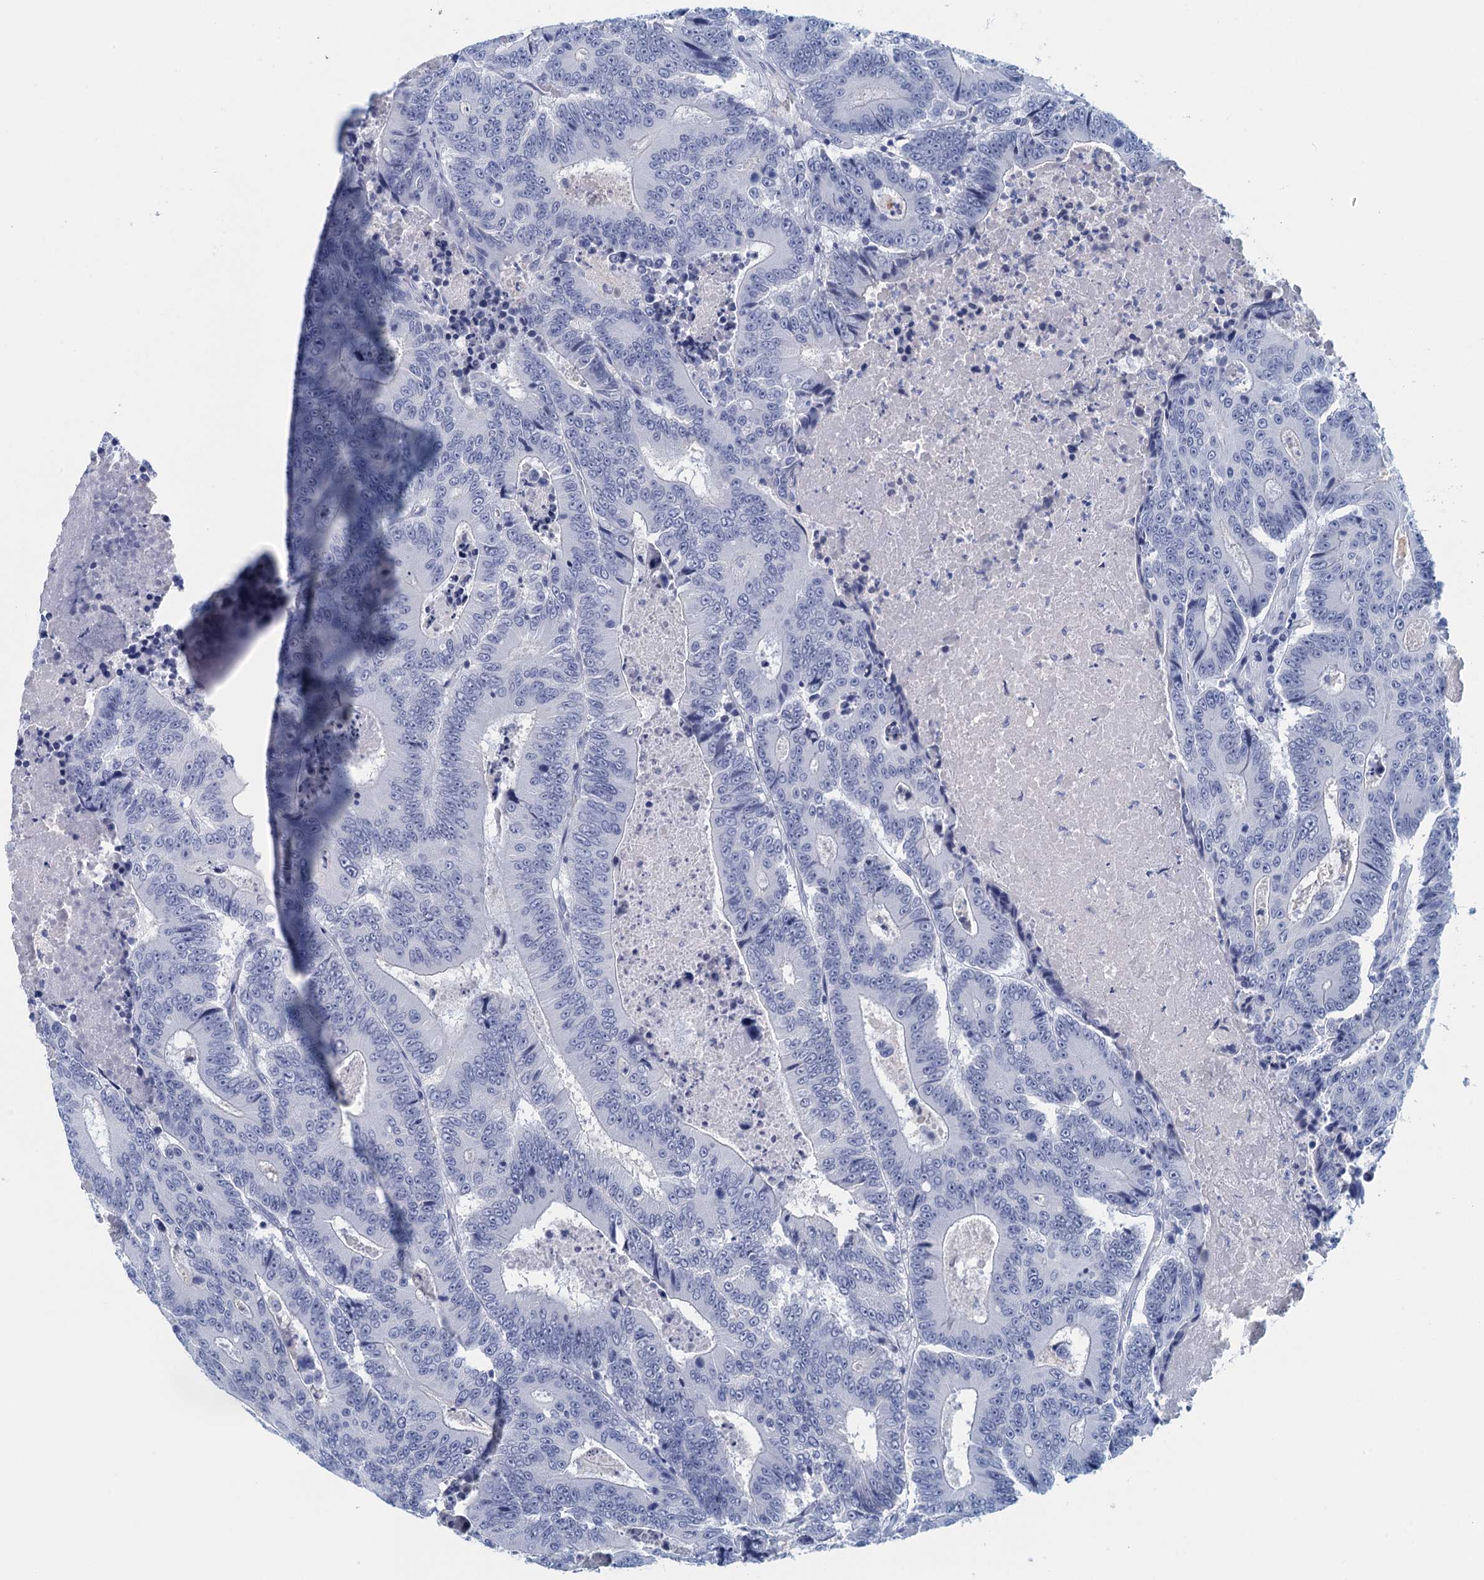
{"staining": {"intensity": "negative", "quantity": "none", "location": "none"}, "tissue": "colorectal cancer", "cell_type": "Tumor cells", "image_type": "cancer", "snomed": [{"axis": "morphology", "description": "Adenocarcinoma, NOS"}, {"axis": "topography", "description": "Colon"}], "caption": "Human colorectal cancer stained for a protein using immunohistochemistry (IHC) demonstrates no expression in tumor cells.", "gene": "CYP51A1", "patient": {"sex": "male", "age": 83}}